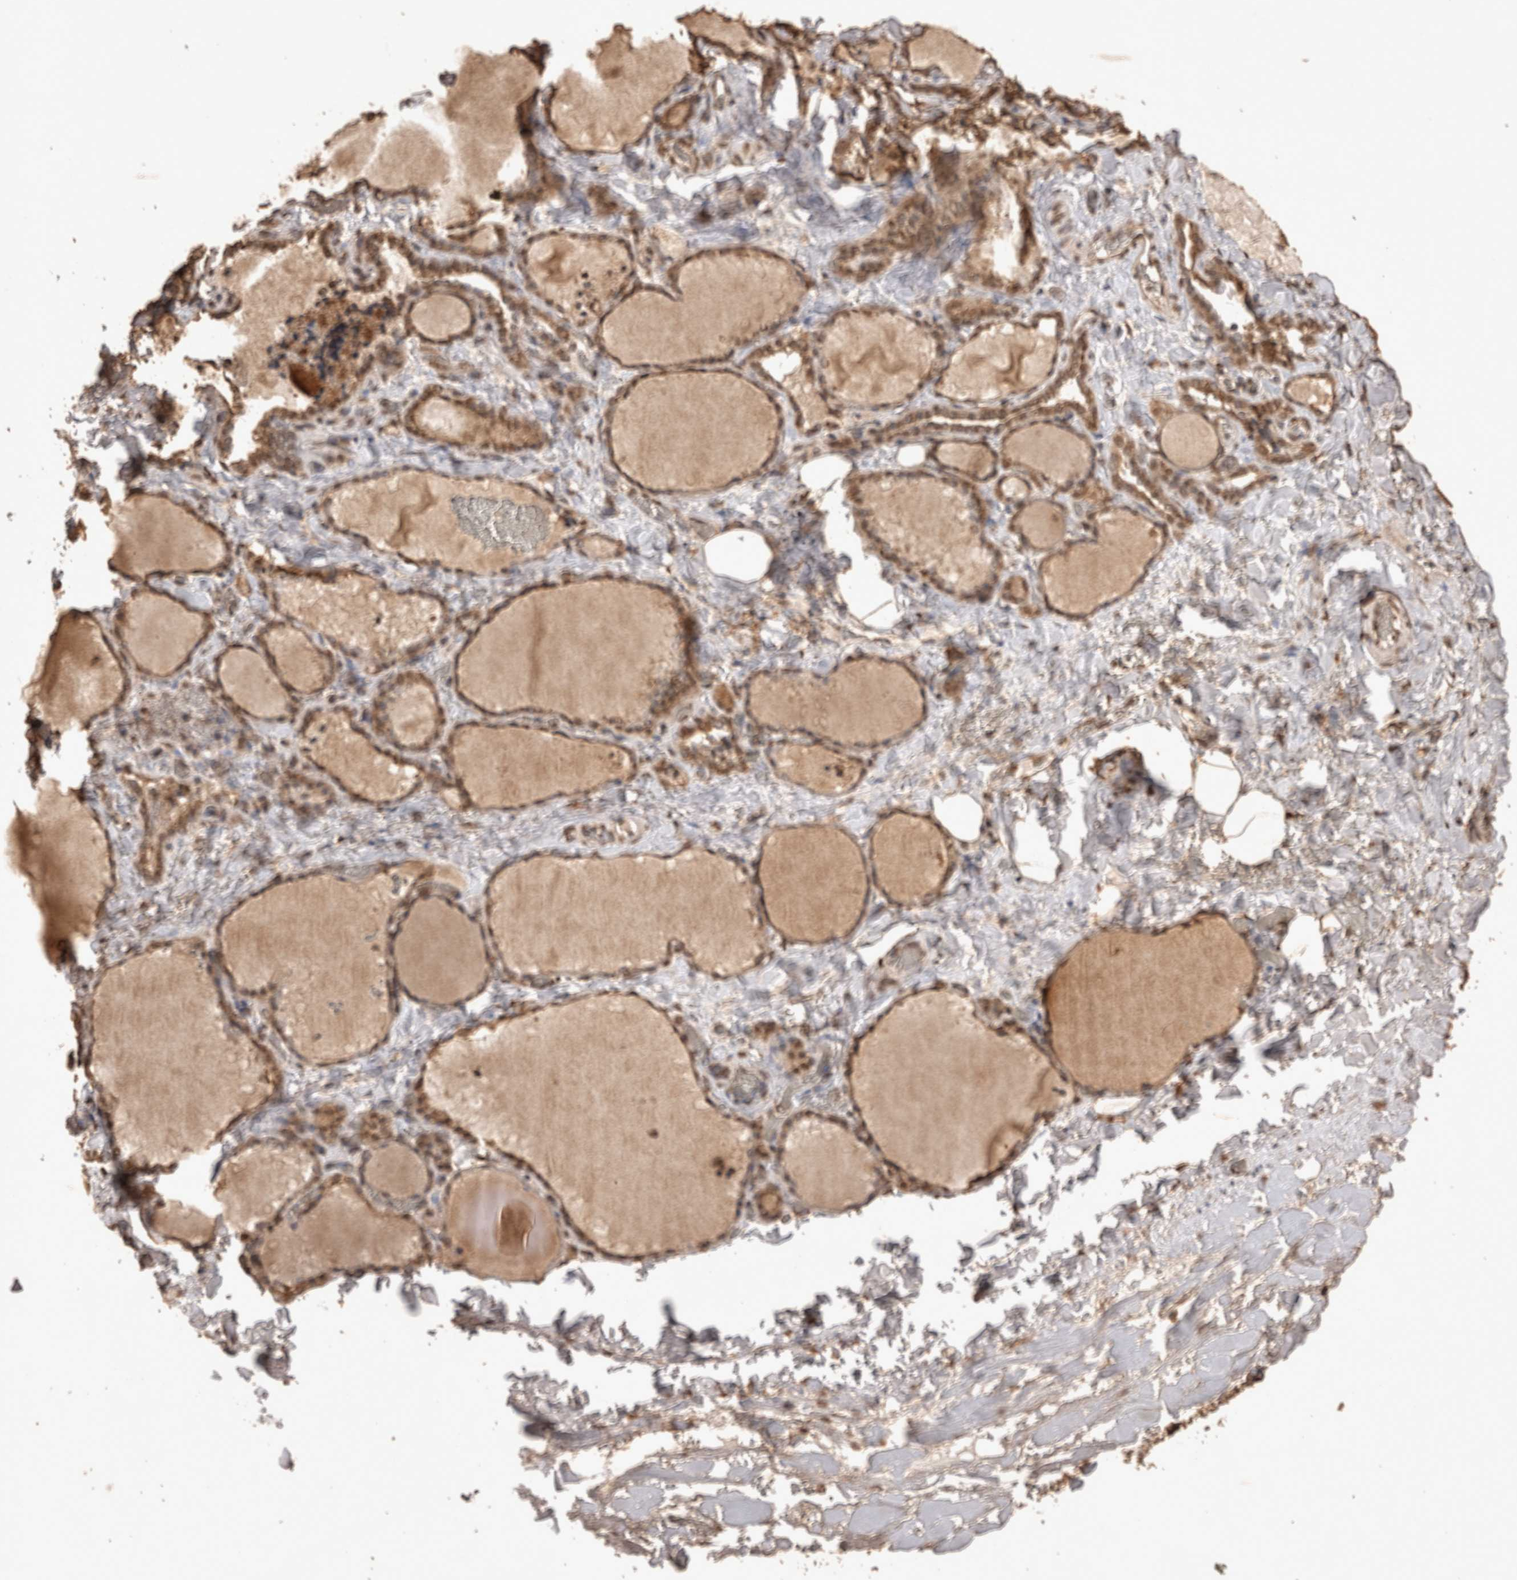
{"staining": {"intensity": "moderate", "quantity": ">75%", "location": "cytoplasmic/membranous,nuclear"}, "tissue": "thyroid gland", "cell_type": "Glandular cells", "image_type": "normal", "snomed": [{"axis": "morphology", "description": "Normal tissue, NOS"}, {"axis": "topography", "description": "Thyroid gland"}], "caption": "Protein analysis of benign thyroid gland demonstrates moderate cytoplasmic/membranous,nuclear expression in about >75% of glandular cells. Using DAB (3,3'-diaminobenzidine) (brown) and hematoxylin (blue) stains, captured at high magnification using brightfield microscopy.", "gene": "OAS2", "patient": {"sex": "female", "age": 22}}